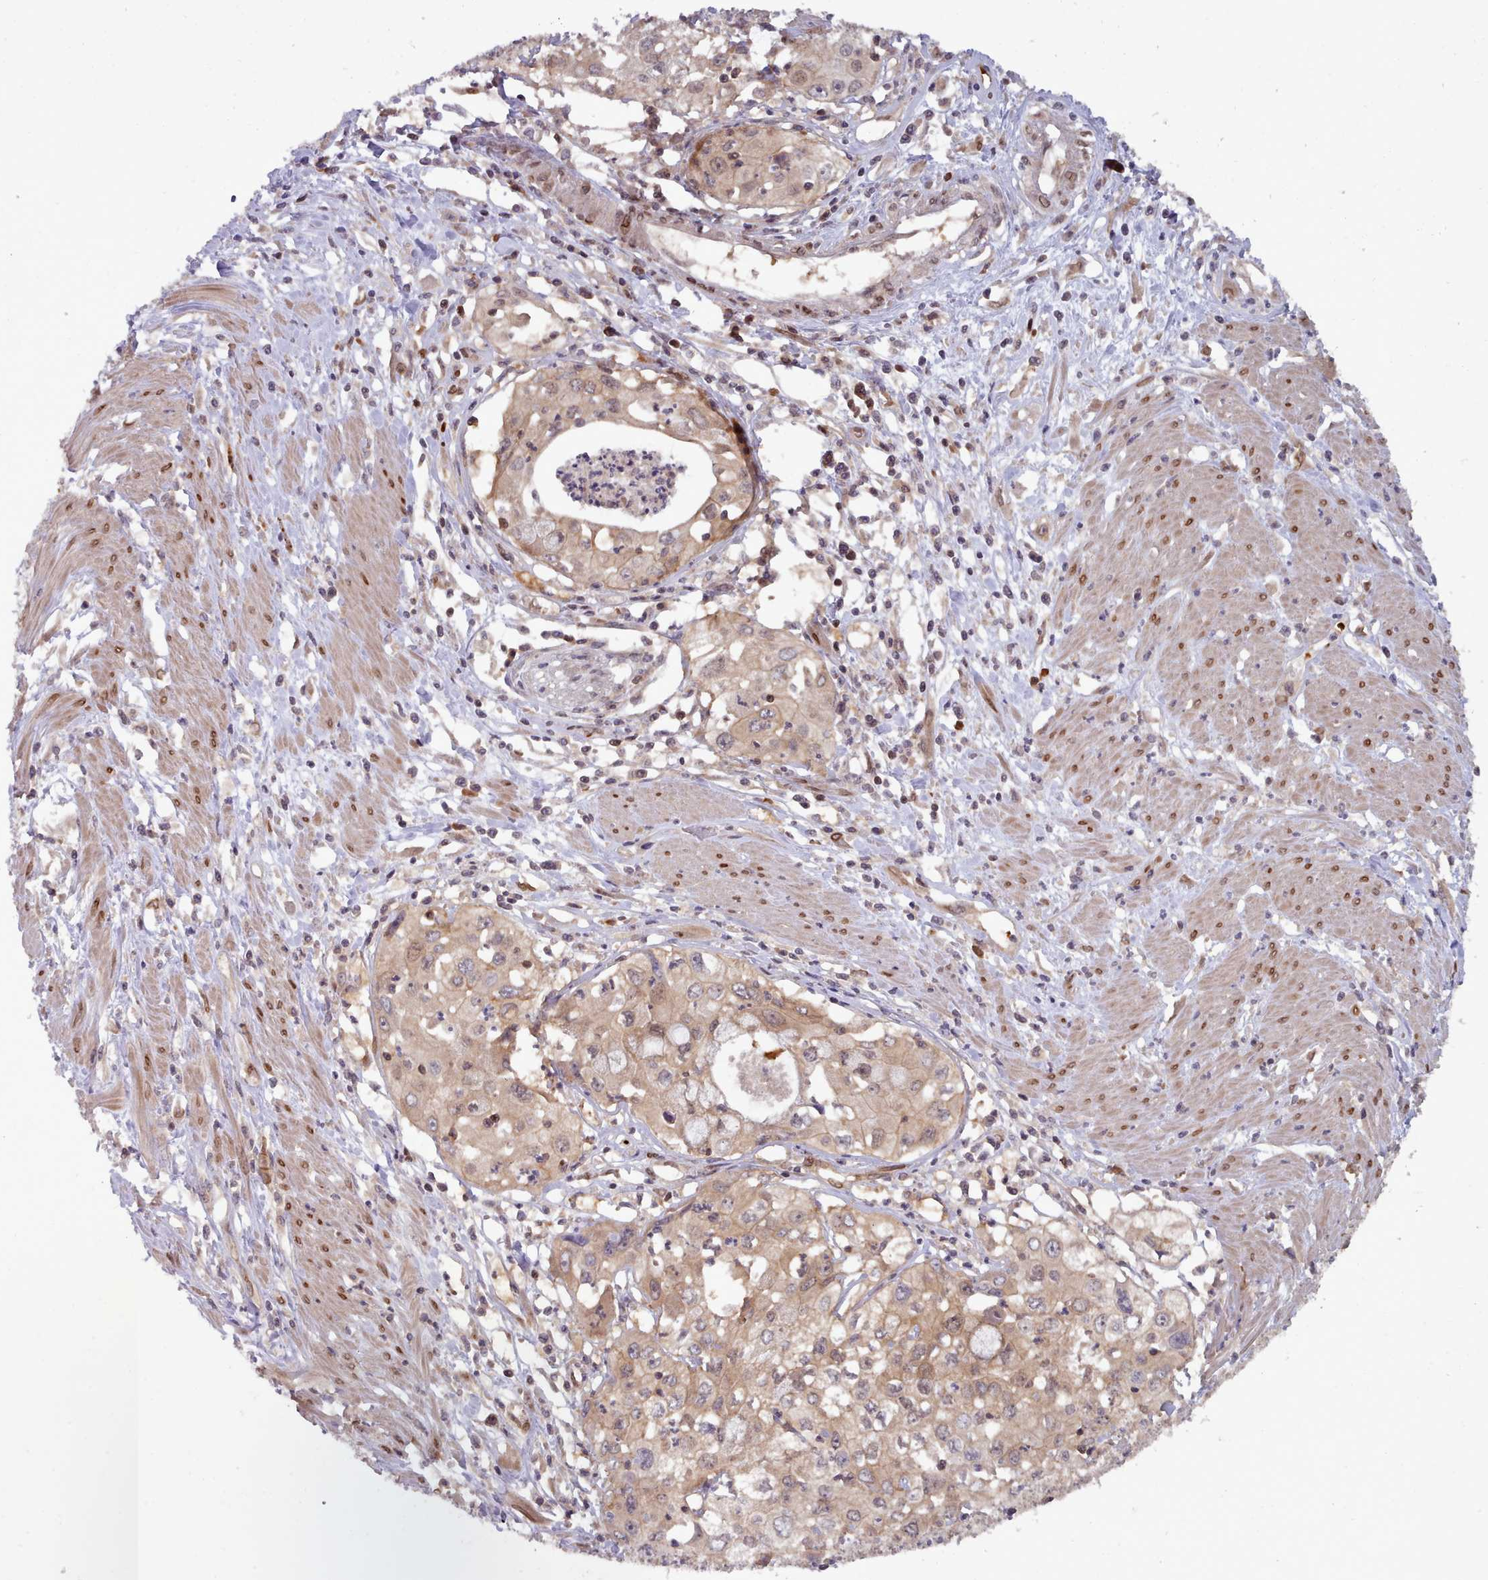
{"staining": {"intensity": "moderate", "quantity": ">75%", "location": "cytoplasmic/membranous,nuclear"}, "tissue": "cervical cancer", "cell_type": "Tumor cells", "image_type": "cancer", "snomed": [{"axis": "morphology", "description": "Squamous cell carcinoma, NOS"}, {"axis": "topography", "description": "Cervix"}], "caption": "Immunohistochemical staining of human squamous cell carcinoma (cervical) reveals medium levels of moderate cytoplasmic/membranous and nuclear expression in about >75% of tumor cells.", "gene": "UBE2G1", "patient": {"sex": "female", "age": 31}}